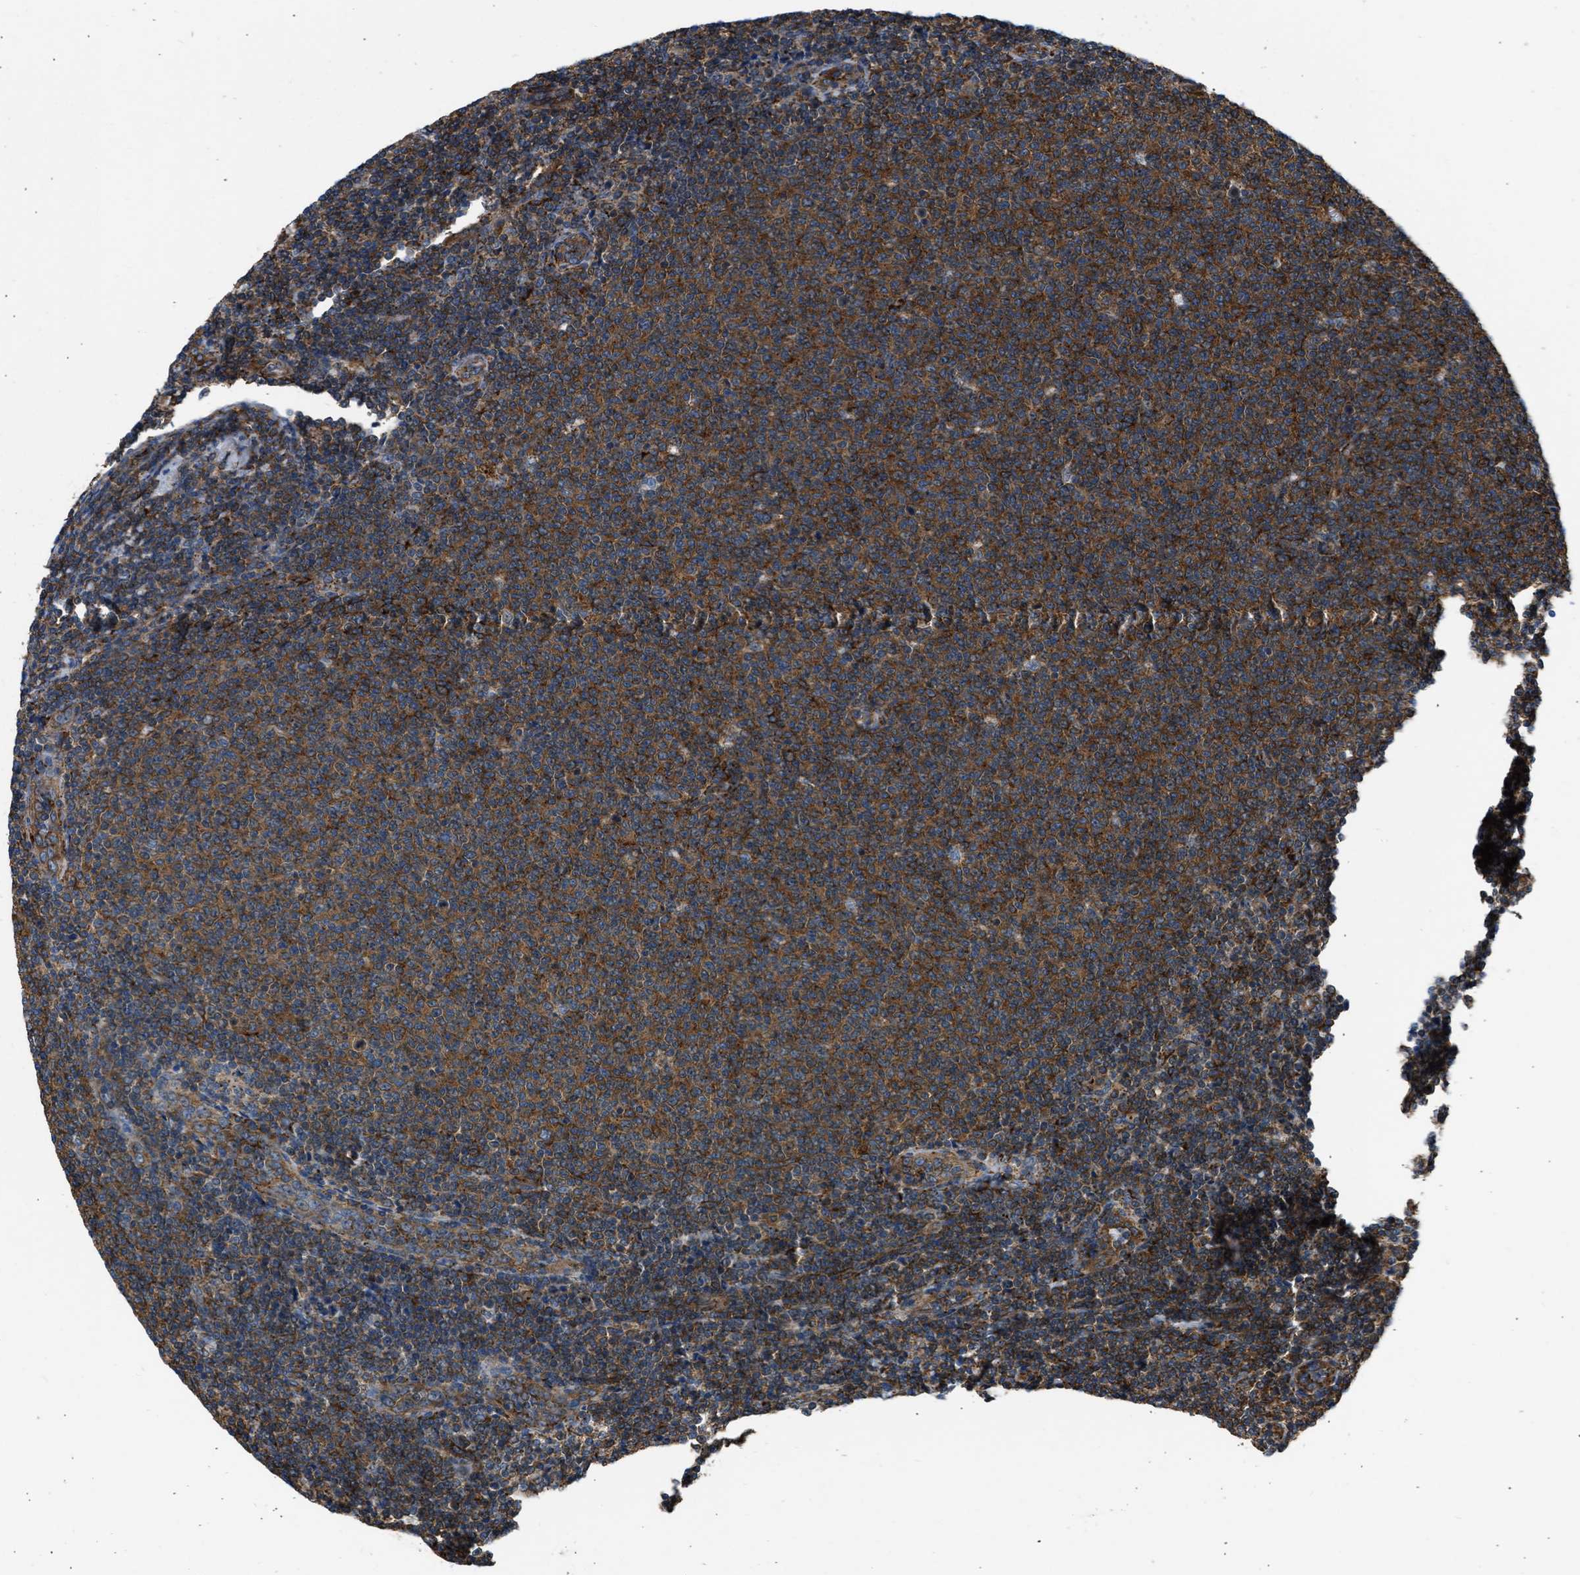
{"staining": {"intensity": "strong", "quantity": ">75%", "location": "cytoplasmic/membranous"}, "tissue": "lymphoma", "cell_type": "Tumor cells", "image_type": "cancer", "snomed": [{"axis": "morphology", "description": "Malignant lymphoma, non-Hodgkin's type, Low grade"}, {"axis": "topography", "description": "Lymph node"}], "caption": "IHC of low-grade malignant lymphoma, non-Hodgkin's type demonstrates high levels of strong cytoplasmic/membranous positivity in about >75% of tumor cells. Using DAB (brown) and hematoxylin (blue) stains, captured at high magnification using brightfield microscopy.", "gene": "SEPTIN2", "patient": {"sex": "male", "age": 66}}